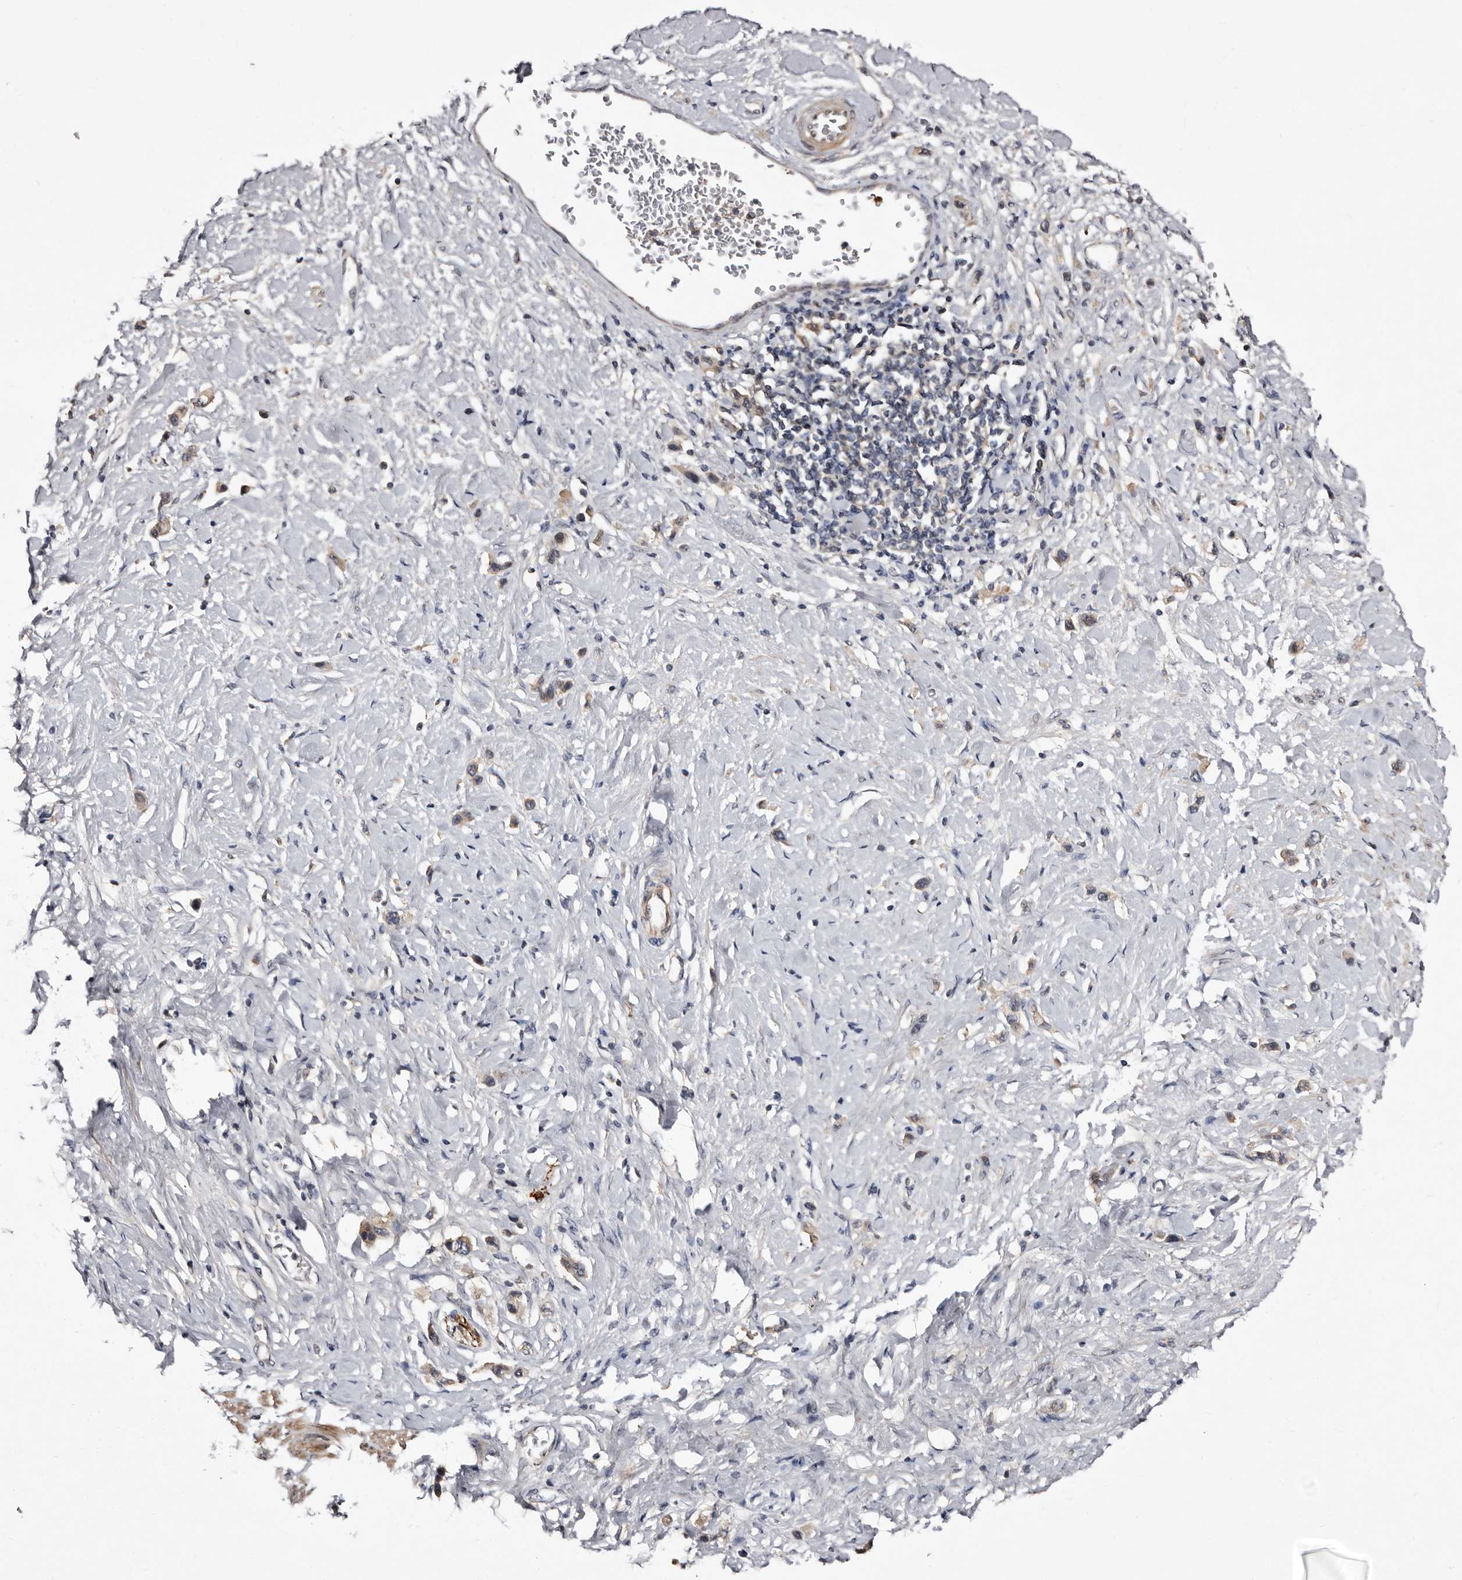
{"staining": {"intensity": "weak", "quantity": "<25%", "location": "cytoplasmic/membranous"}, "tissue": "stomach cancer", "cell_type": "Tumor cells", "image_type": "cancer", "snomed": [{"axis": "morphology", "description": "Adenocarcinoma, NOS"}, {"axis": "topography", "description": "Stomach"}], "caption": "An immunohistochemistry micrograph of adenocarcinoma (stomach) is shown. There is no staining in tumor cells of adenocarcinoma (stomach).", "gene": "LANCL2", "patient": {"sex": "female", "age": 65}}